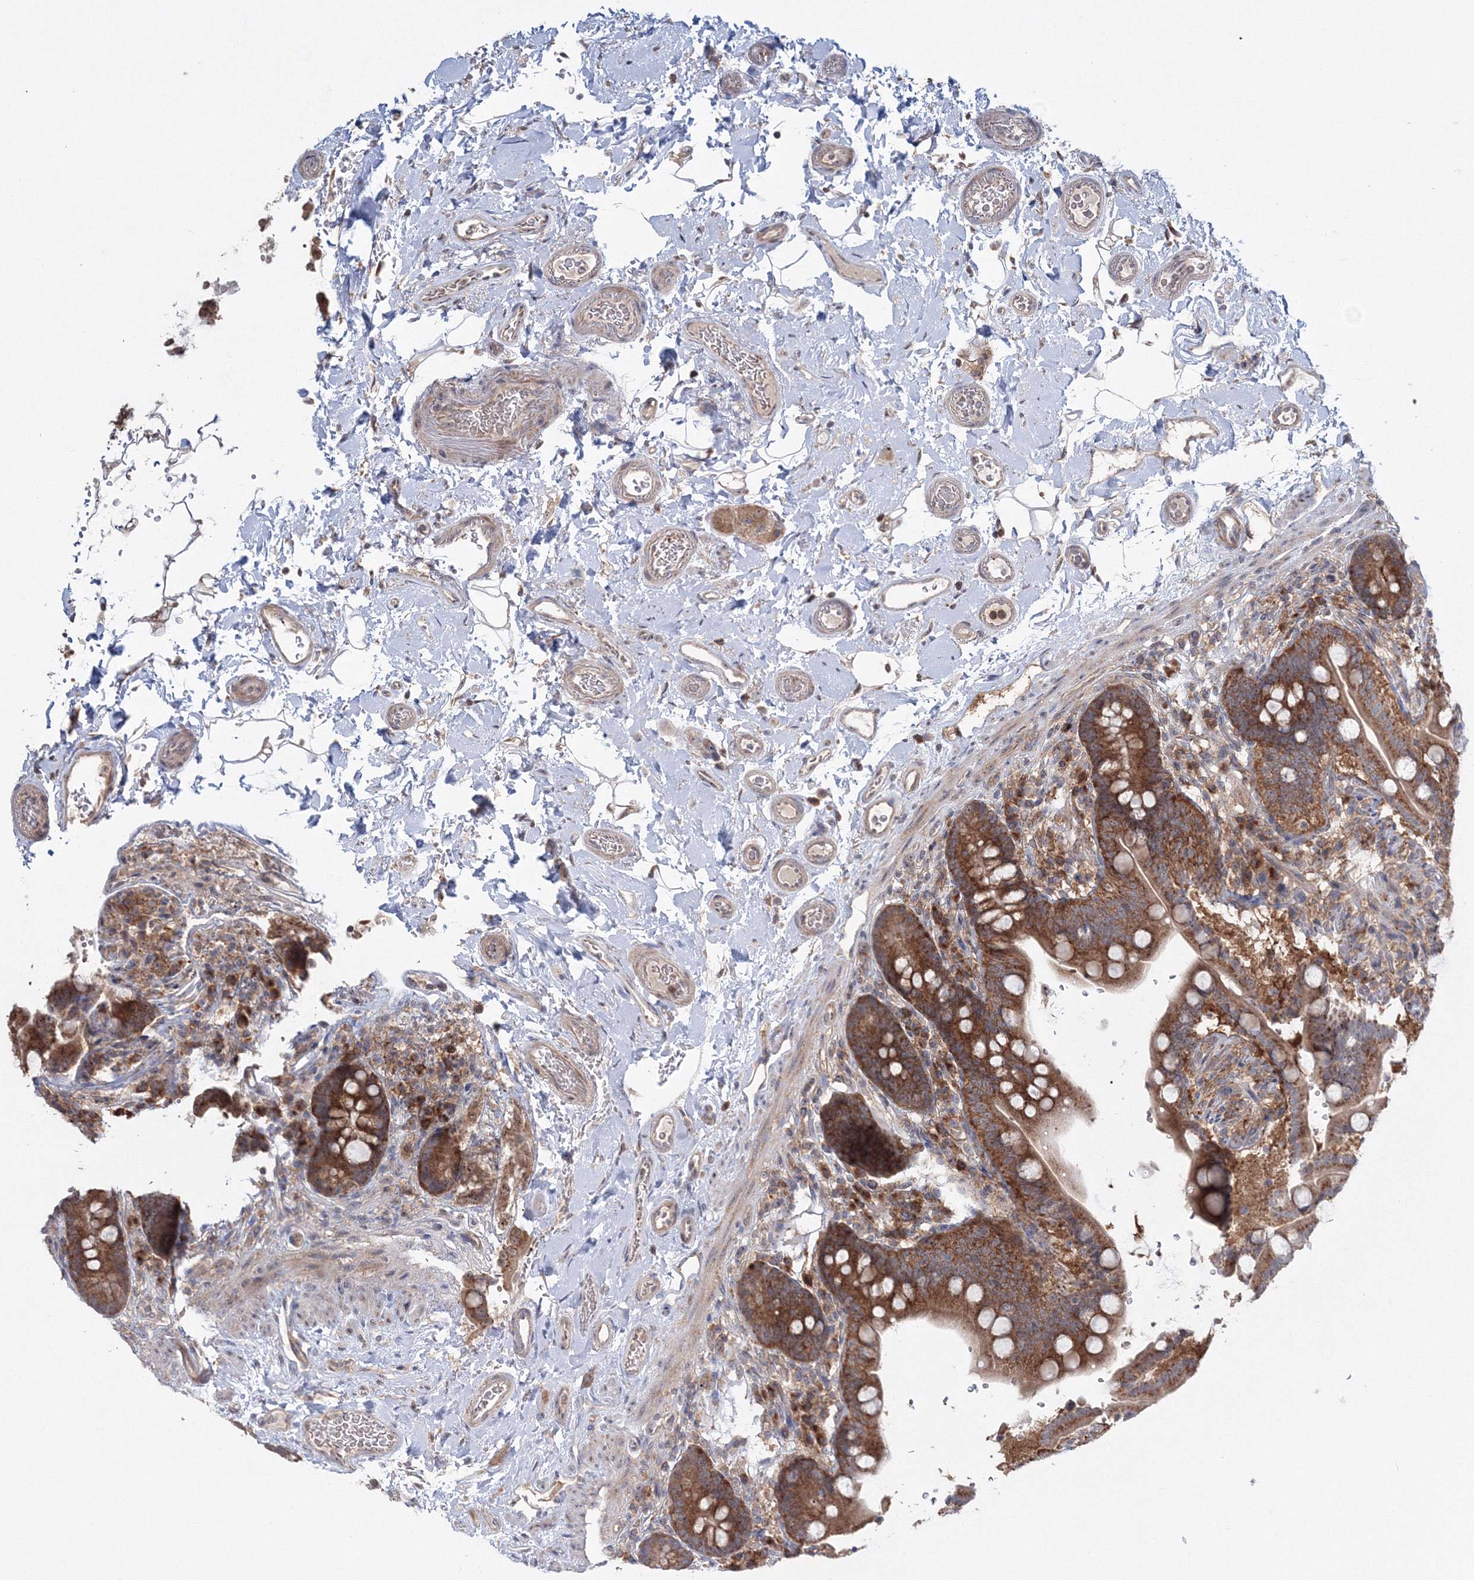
{"staining": {"intensity": "weak", "quantity": ">75%", "location": "cytoplasmic/membranous"}, "tissue": "colon", "cell_type": "Endothelial cells", "image_type": "normal", "snomed": [{"axis": "morphology", "description": "Normal tissue, NOS"}, {"axis": "topography", "description": "Smooth muscle"}, {"axis": "topography", "description": "Colon"}], "caption": "Immunohistochemical staining of benign human colon displays >75% levels of weak cytoplasmic/membranous protein positivity in about >75% of endothelial cells. The staining is performed using DAB (3,3'-diaminobenzidine) brown chromogen to label protein expression. The nuclei are counter-stained blue using hematoxylin.", "gene": "PEX13", "patient": {"sex": "male", "age": 73}}